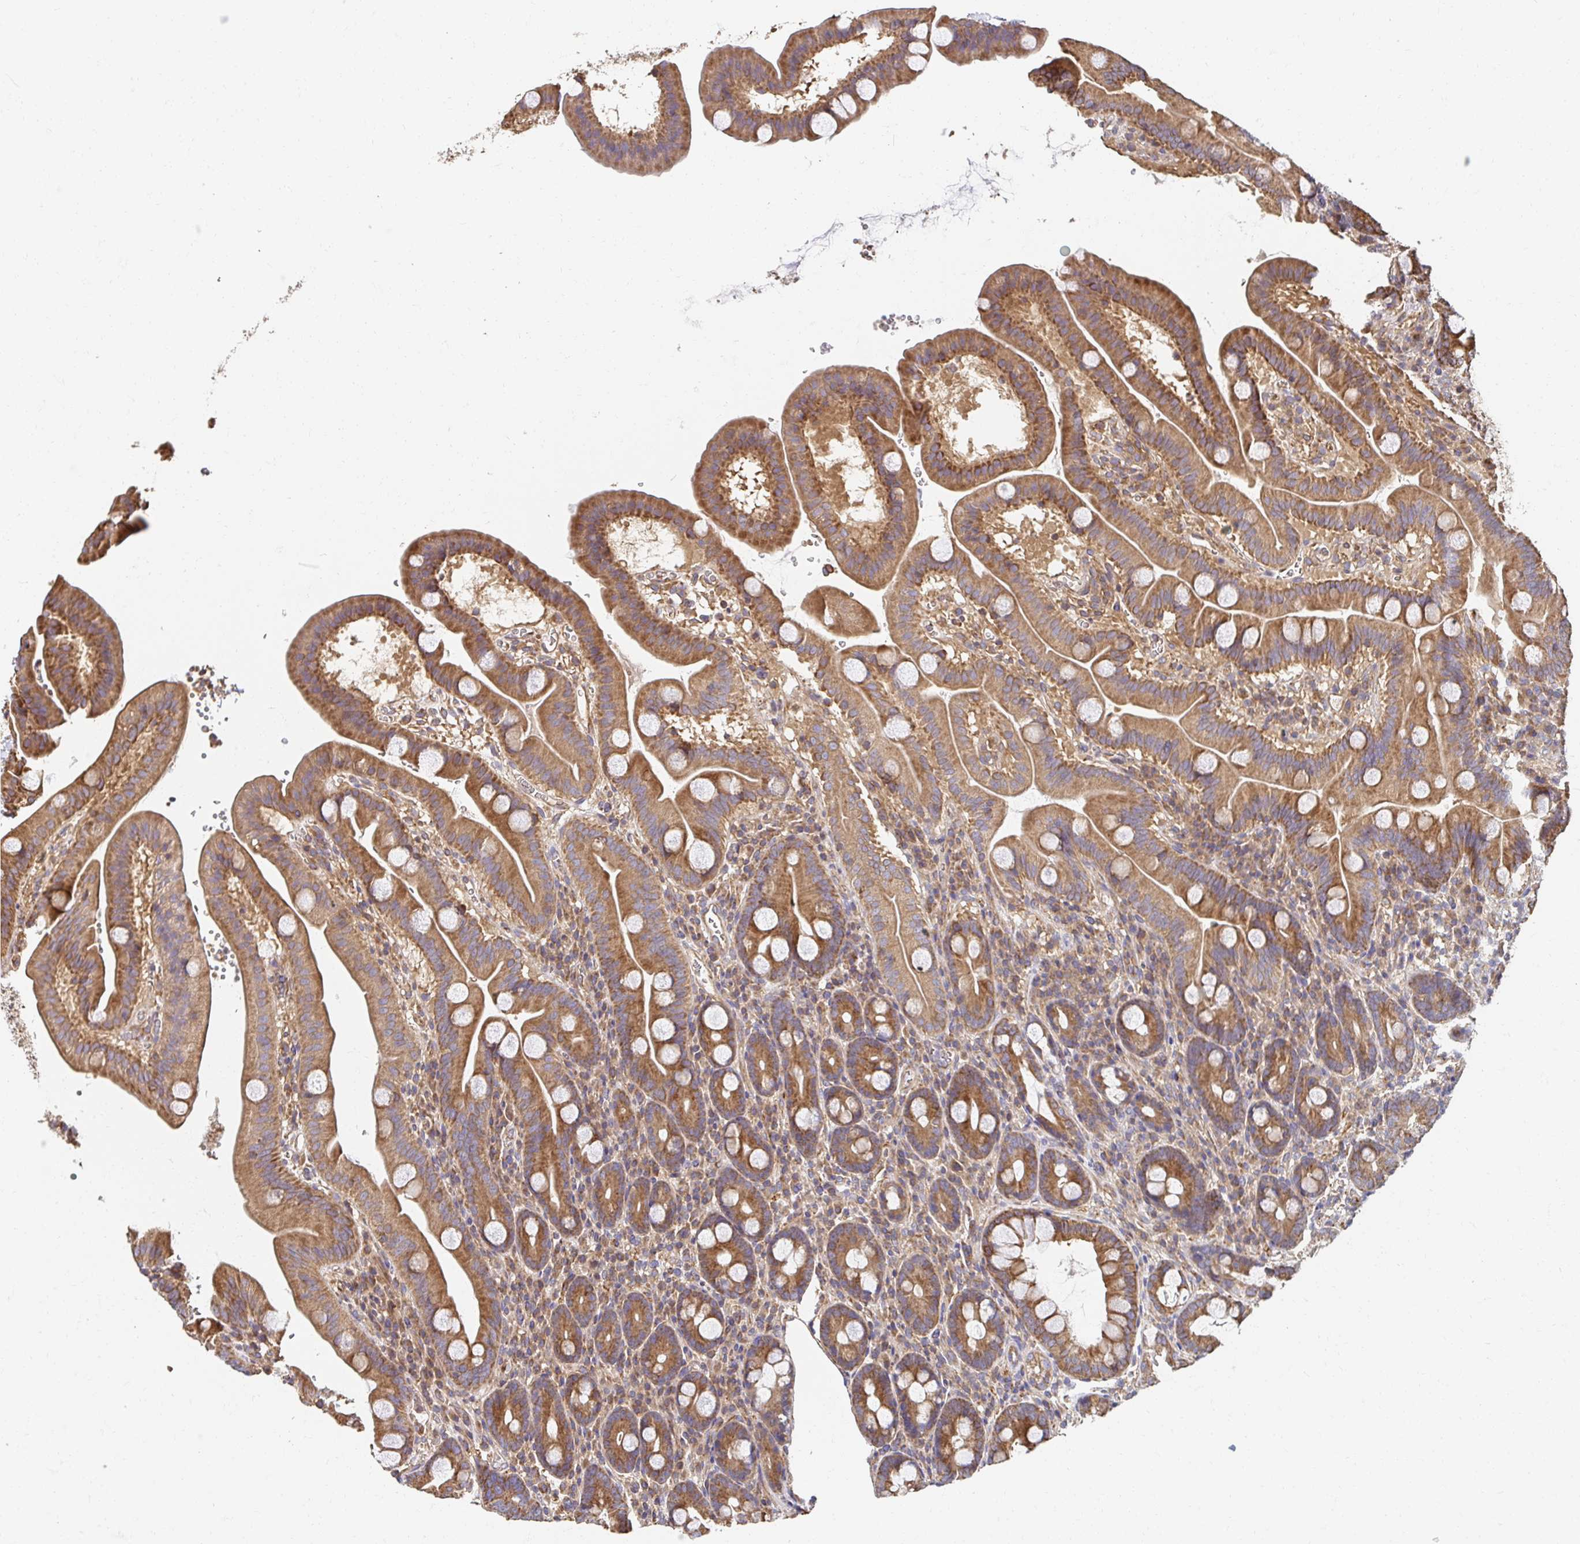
{"staining": {"intensity": "moderate", "quantity": ">75%", "location": "cytoplasmic/membranous"}, "tissue": "duodenum", "cell_type": "Glandular cells", "image_type": "normal", "snomed": [{"axis": "morphology", "description": "Normal tissue, NOS"}, {"axis": "topography", "description": "Duodenum"}], "caption": "An image showing moderate cytoplasmic/membranous positivity in approximately >75% of glandular cells in normal duodenum, as visualized by brown immunohistochemical staining.", "gene": "APBB1", "patient": {"sex": "male", "age": 59}}